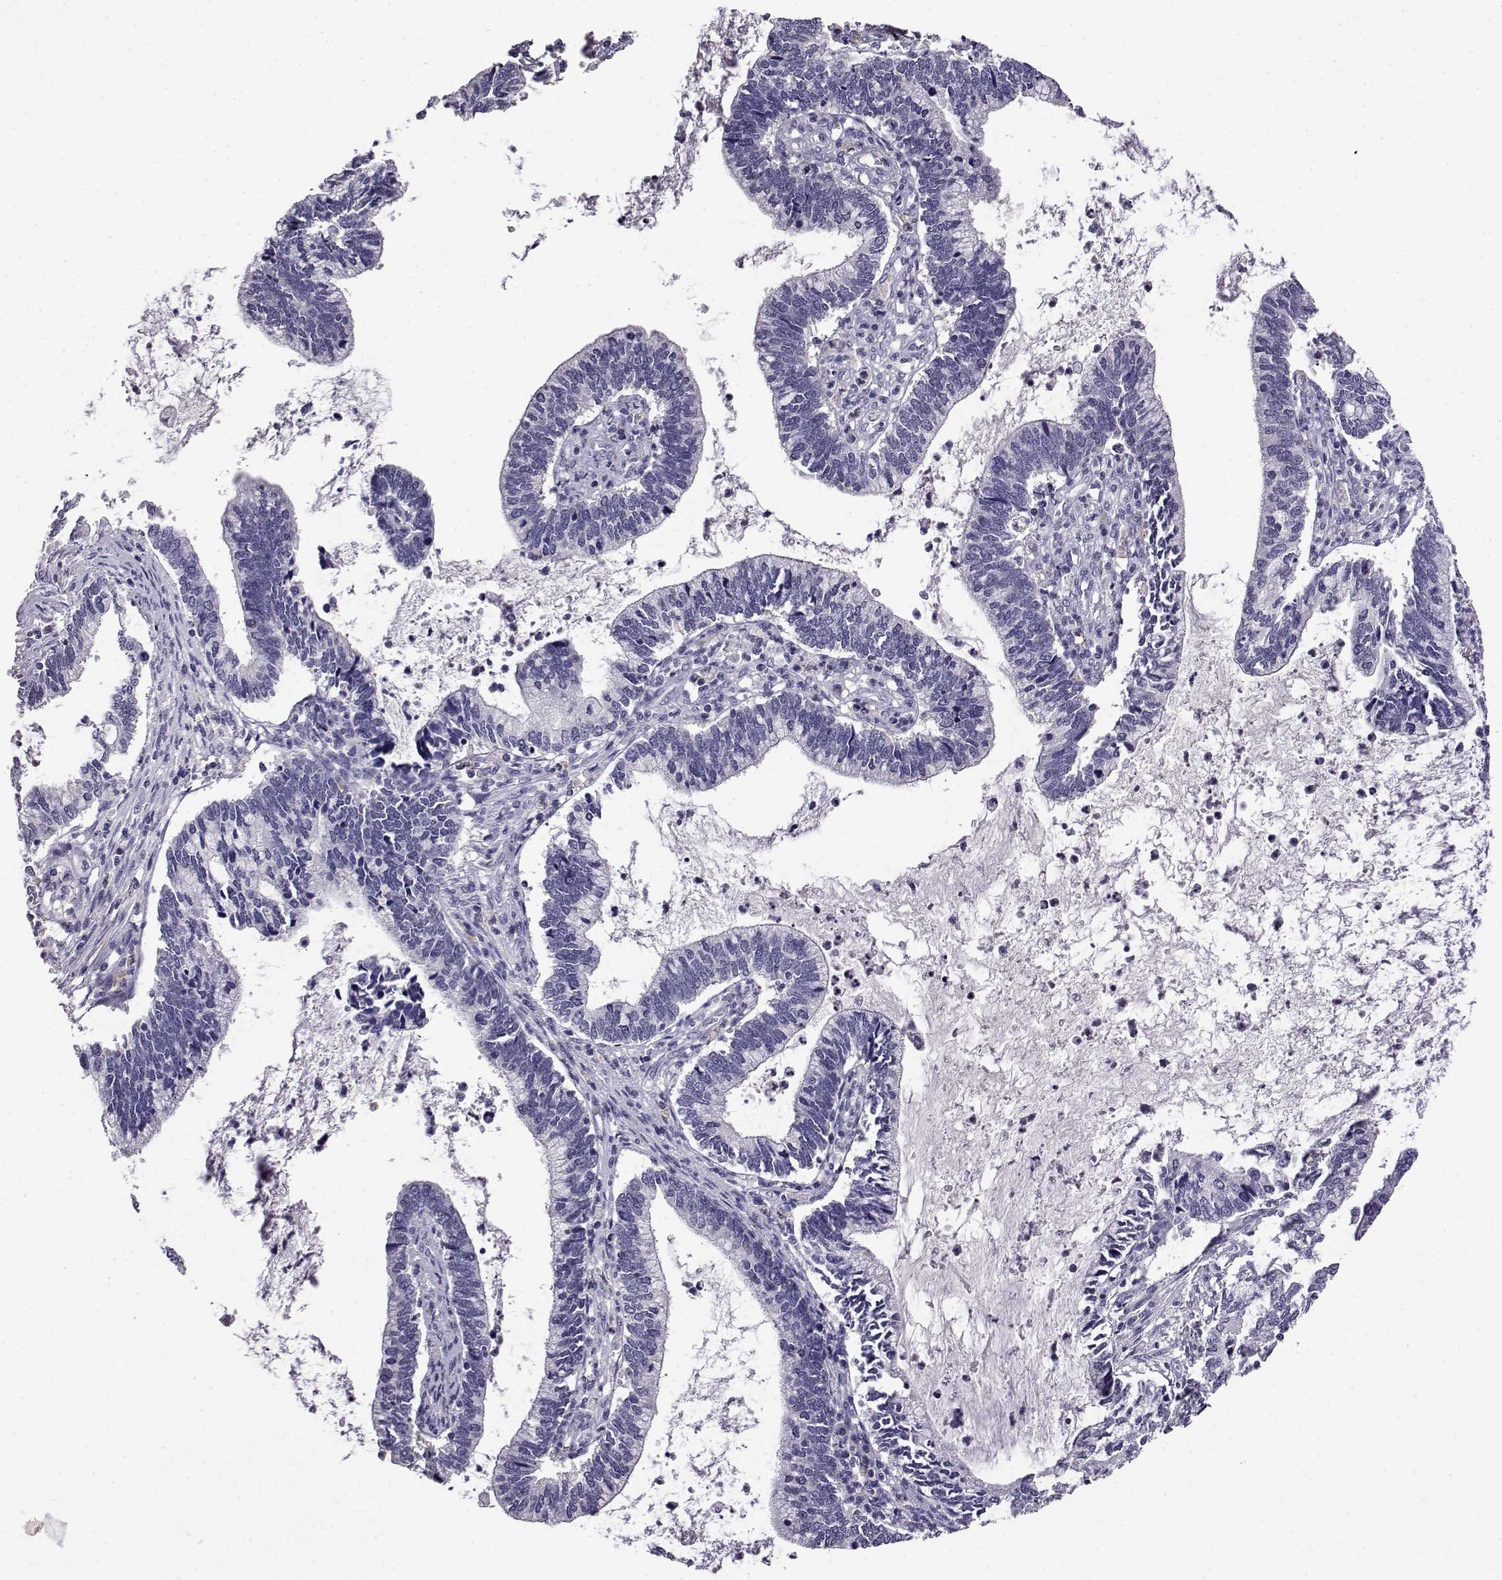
{"staining": {"intensity": "negative", "quantity": "none", "location": "none"}, "tissue": "cervical cancer", "cell_type": "Tumor cells", "image_type": "cancer", "snomed": [{"axis": "morphology", "description": "Adenocarcinoma, NOS"}, {"axis": "topography", "description": "Cervix"}], "caption": "DAB immunohistochemical staining of human cervical cancer demonstrates no significant positivity in tumor cells.", "gene": "AKR1B1", "patient": {"sex": "female", "age": 42}}